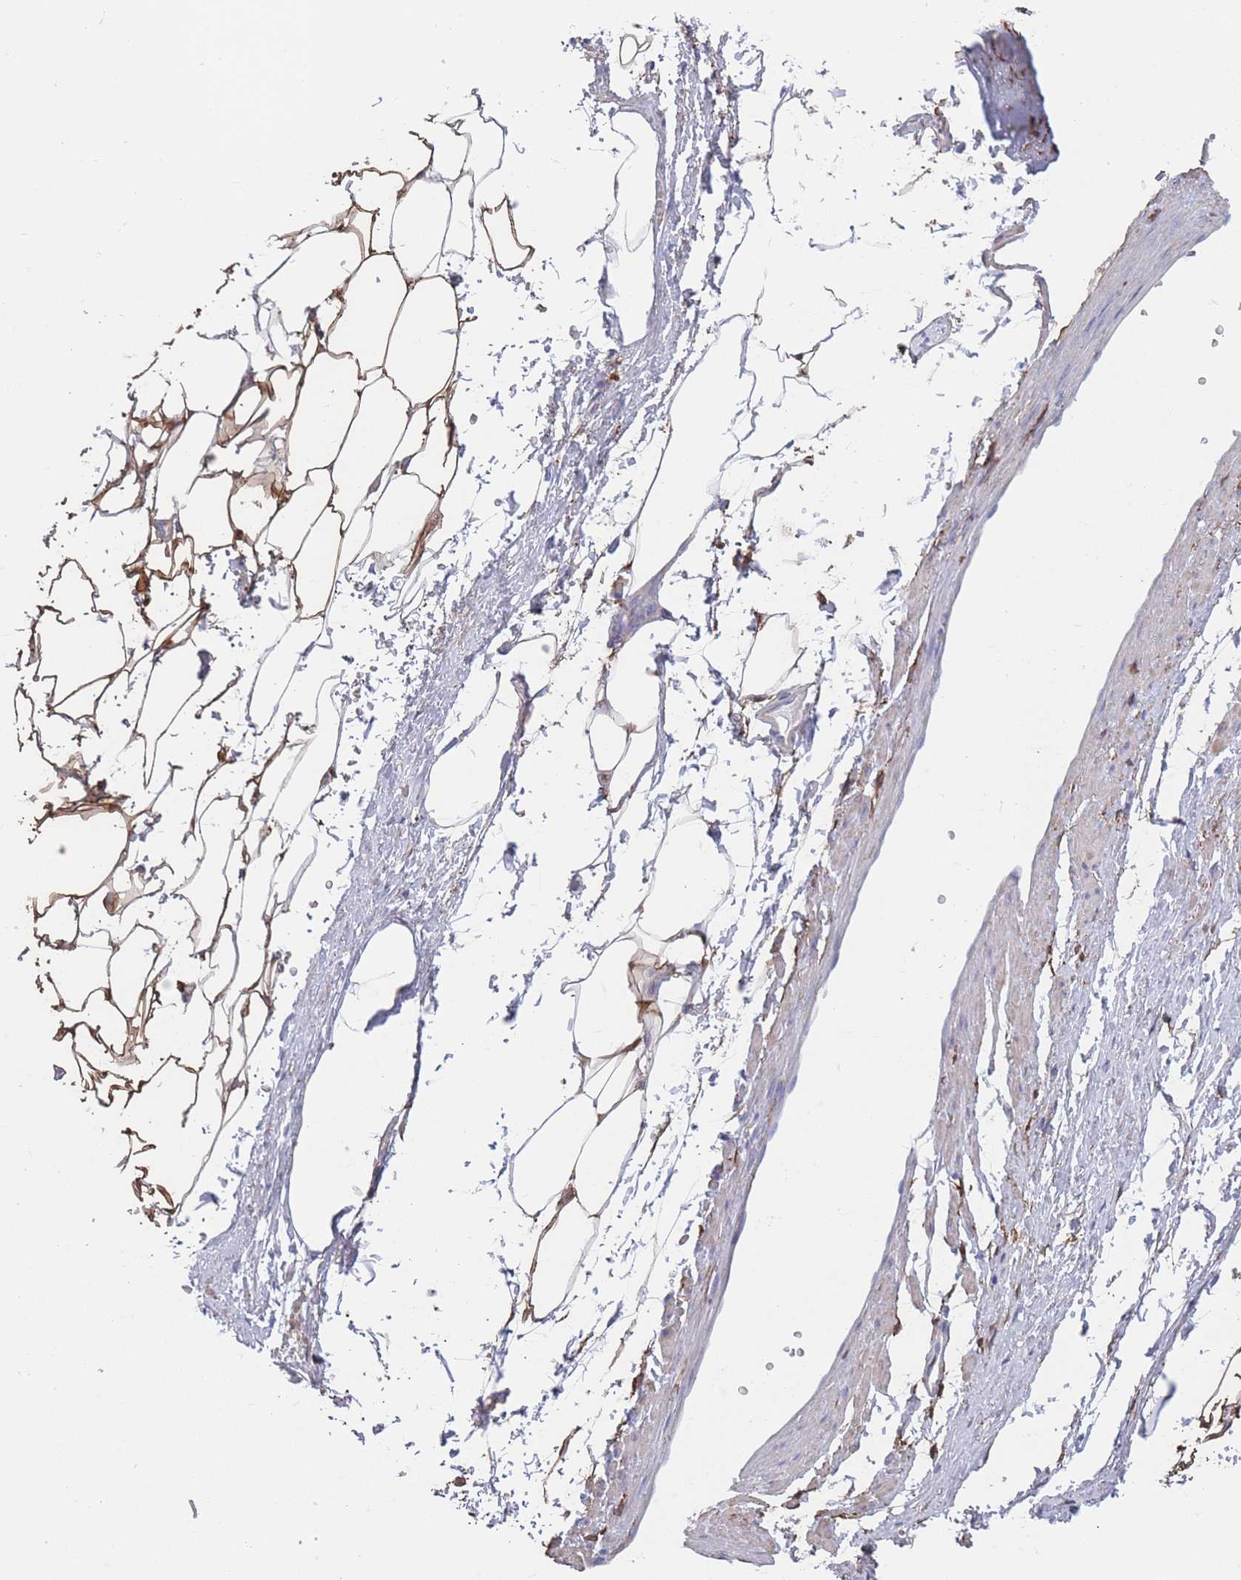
{"staining": {"intensity": "moderate", "quantity": ">75%", "location": "cytoplasmic/membranous"}, "tissue": "adipose tissue", "cell_type": "Adipocytes", "image_type": "normal", "snomed": [{"axis": "morphology", "description": "Normal tissue, NOS"}, {"axis": "morphology", "description": "Adenocarcinoma, Low grade"}, {"axis": "topography", "description": "Prostate"}, {"axis": "topography", "description": "Peripheral nerve tissue"}], "caption": "Immunohistochemical staining of benign human adipose tissue reveals medium levels of moderate cytoplasmic/membranous expression in about >75% of adipocytes.", "gene": "ADH1A", "patient": {"sex": "male", "age": 63}}